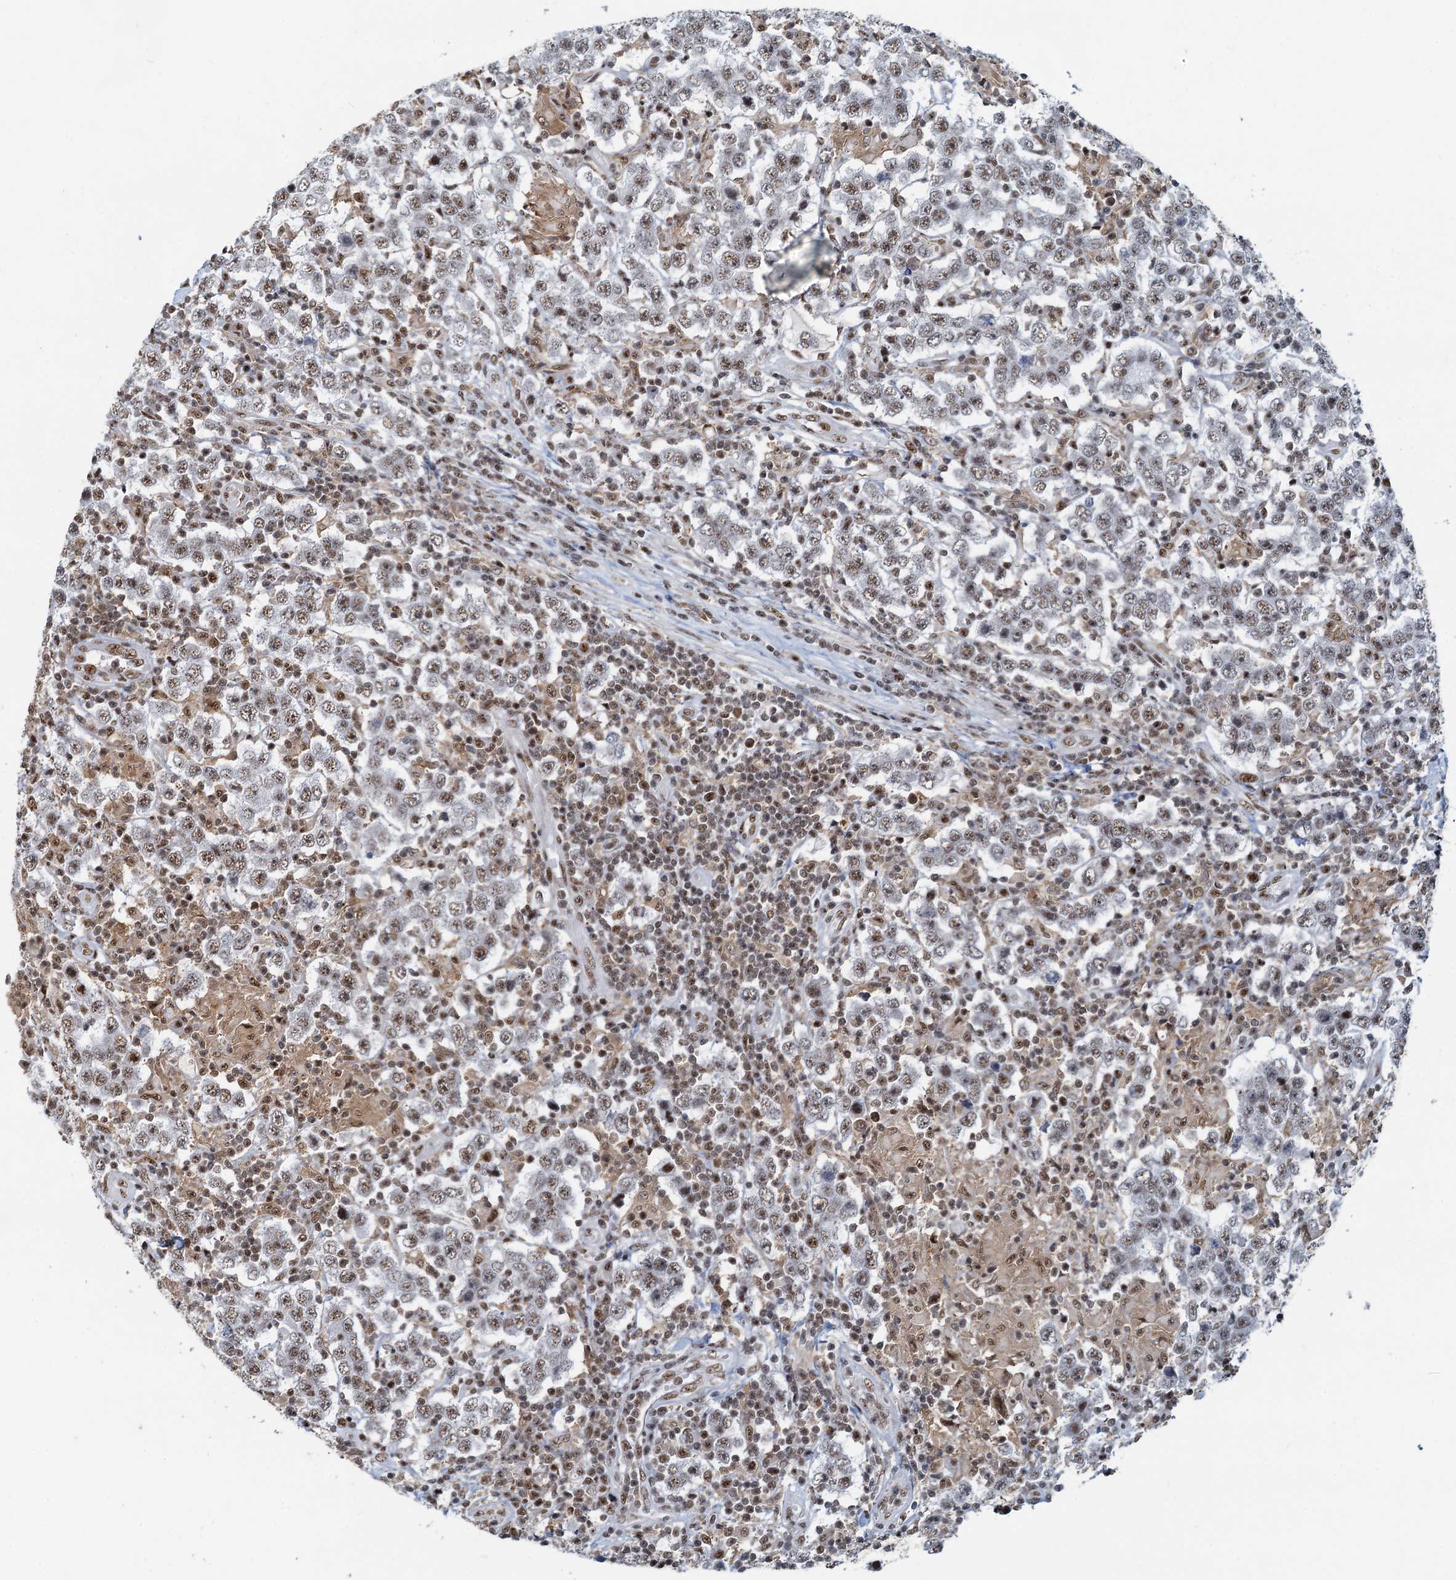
{"staining": {"intensity": "moderate", "quantity": ">75%", "location": "nuclear"}, "tissue": "testis cancer", "cell_type": "Tumor cells", "image_type": "cancer", "snomed": [{"axis": "morphology", "description": "Normal tissue, NOS"}, {"axis": "morphology", "description": "Urothelial carcinoma, High grade"}, {"axis": "morphology", "description": "Seminoma, NOS"}, {"axis": "morphology", "description": "Carcinoma, Embryonal, NOS"}, {"axis": "topography", "description": "Urinary bladder"}, {"axis": "topography", "description": "Testis"}], "caption": "A photomicrograph of testis embryonal carcinoma stained for a protein reveals moderate nuclear brown staining in tumor cells.", "gene": "RBM26", "patient": {"sex": "male", "age": 41}}